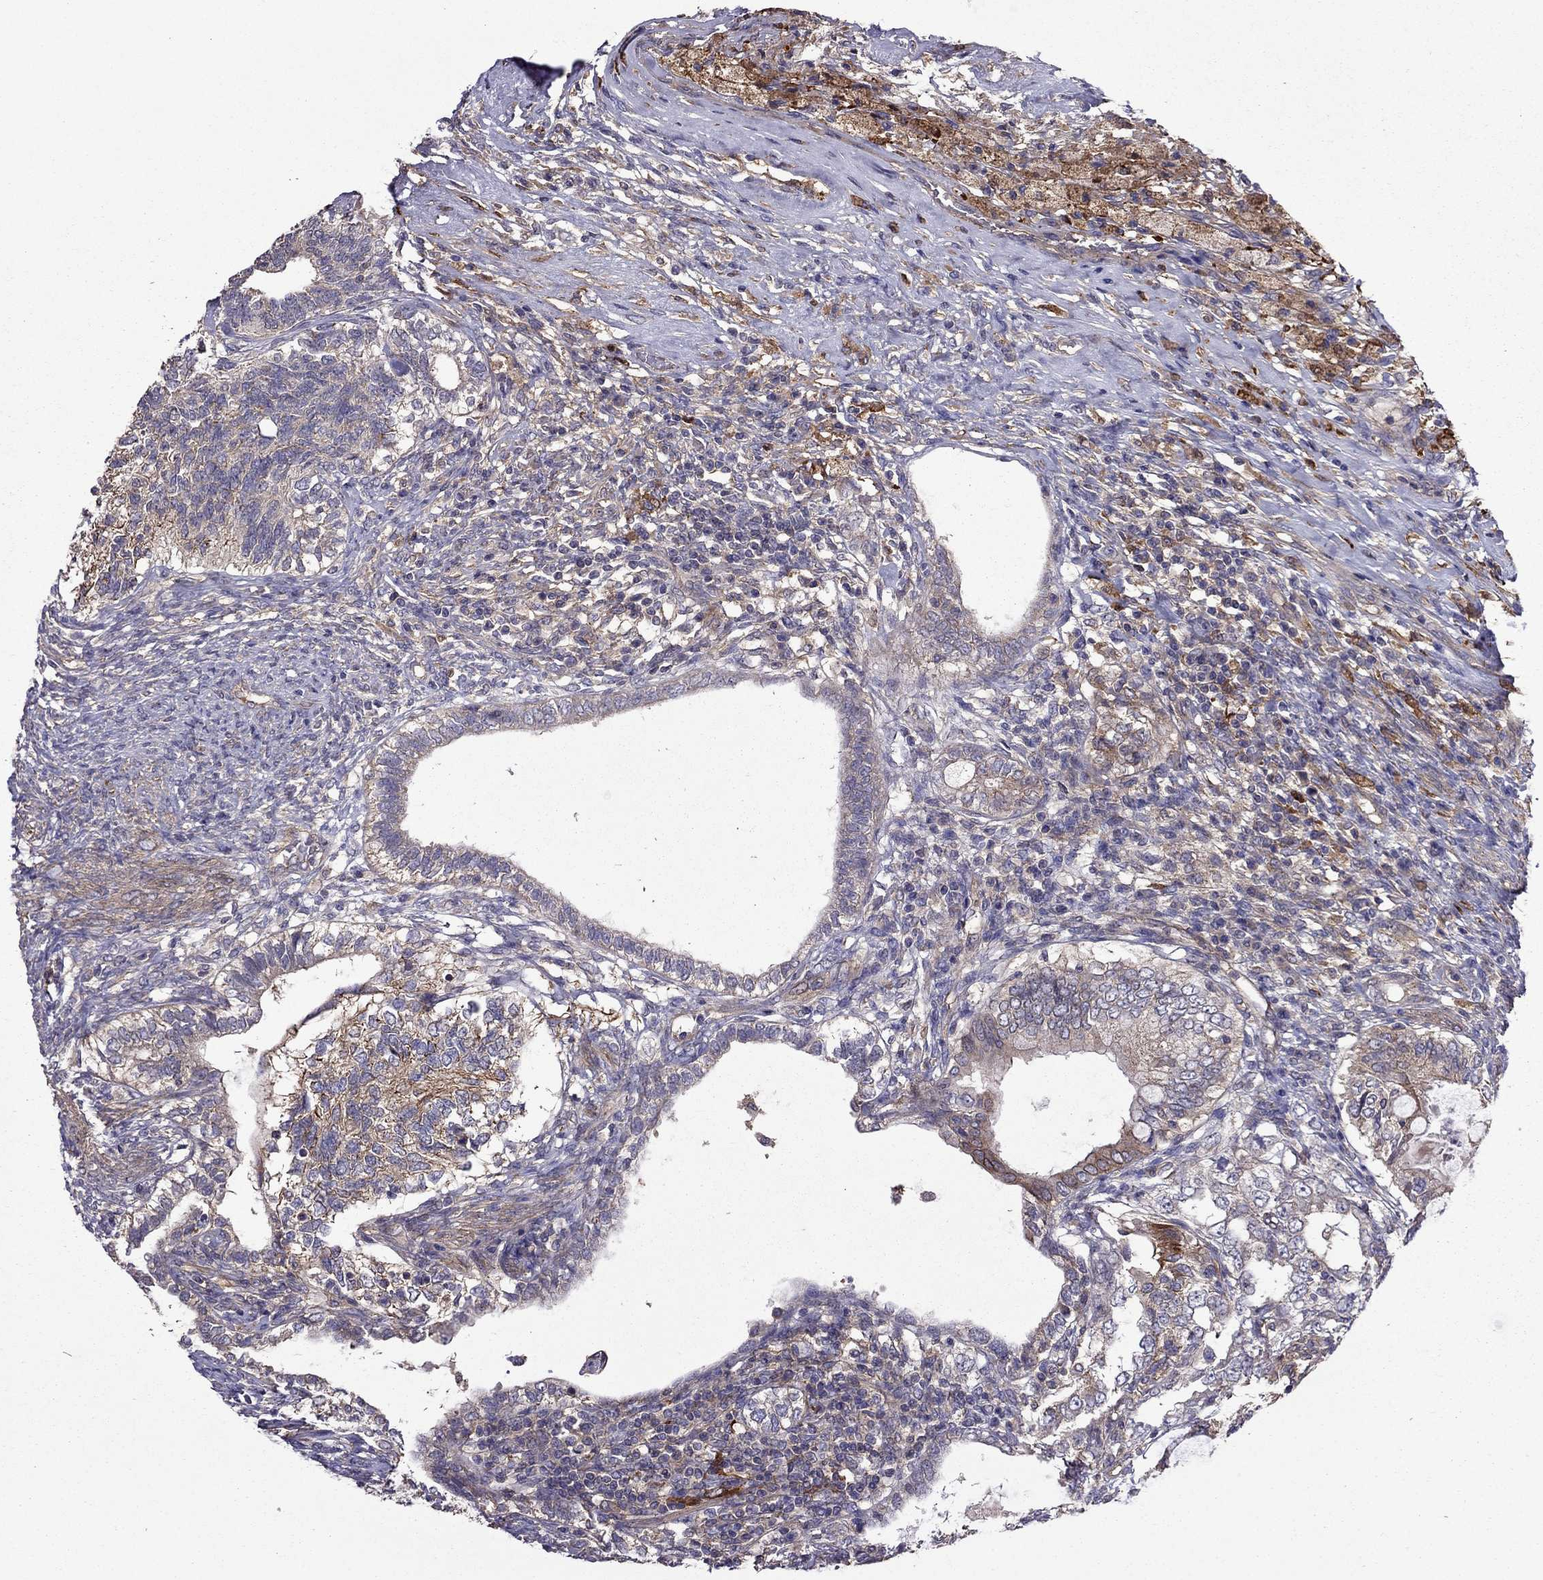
{"staining": {"intensity": "moderate", "quantity": "<25%", "location": "cytoplasmic/membranous"}, "tissue": "testis cancer", "cell_type": "Tumor cells", "image_type": "cancer", "snomed": [{"axis": "morphology", "description": "Seminoma, NOS"}, {"axis": "morphology", "description": "Carcinoma, Embryonal, NOS"}, {"axis": "topography", "description": "Testis"}], "caption": "Protein analysis of testis cancer tissue displays moderate cytoplasmic/membranous staining in approximately <25% of tumor cells.", "gene": "ITGB1", "patient": {"sex": "male", "age": 41}}